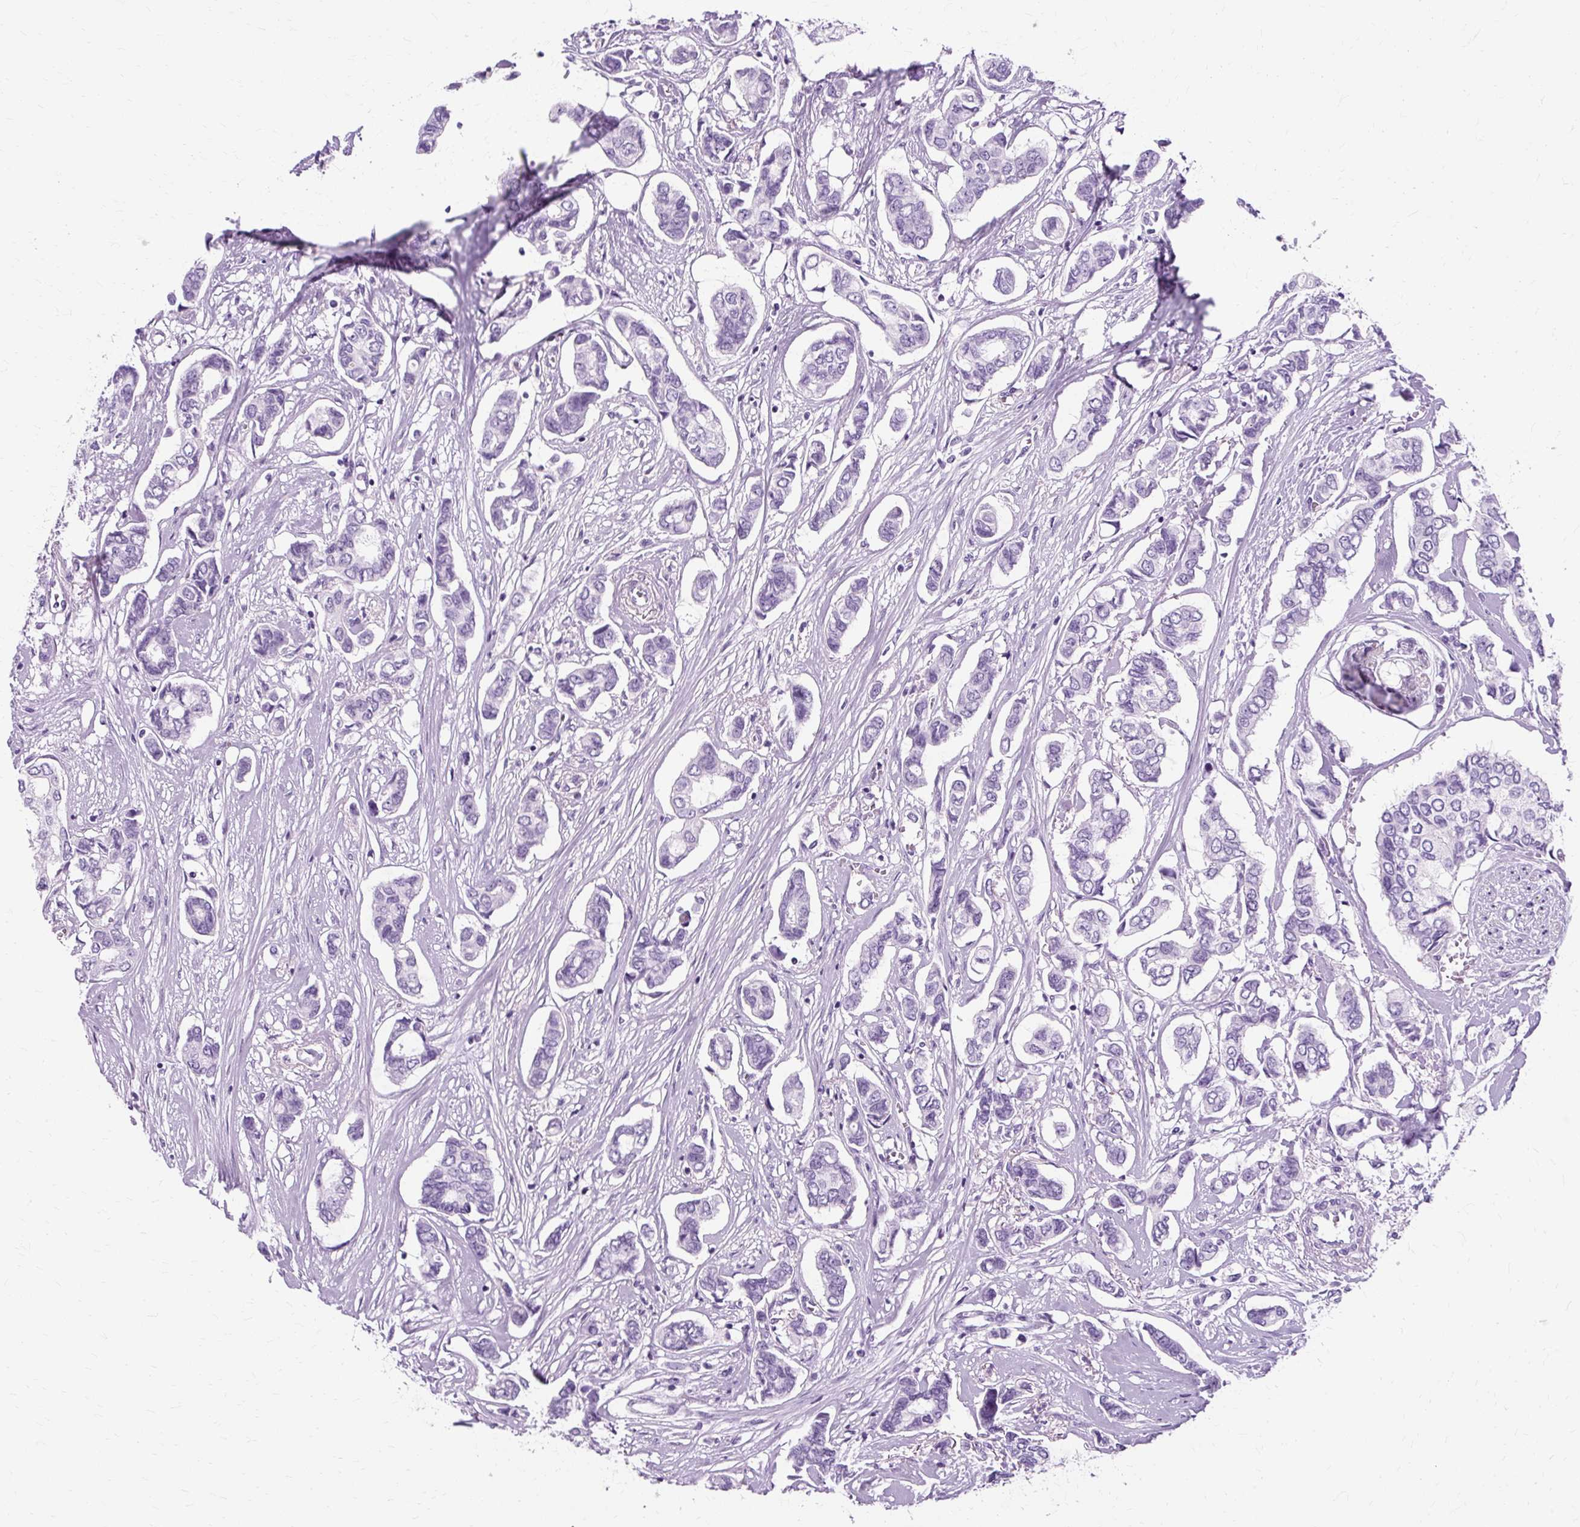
{"staining": {"intensity": "negative", "quantity": "none", "location": "none"}, "tissue": "breast cancer", "cell_type": "Tumor cells", "image_type": "cancer", "snomed": [{"axis": "morphology", "description": "Duct carcinoma"}, {"axis": "topography", "description": "Breast"}], "caption": "The immunohistochemistry histopathology image has no significant staining in tumor cells of invasive ductal carcinoma (breast) tissue.", "gene": "TMEM89", "patient": {"sex": "female", "age": 73}}